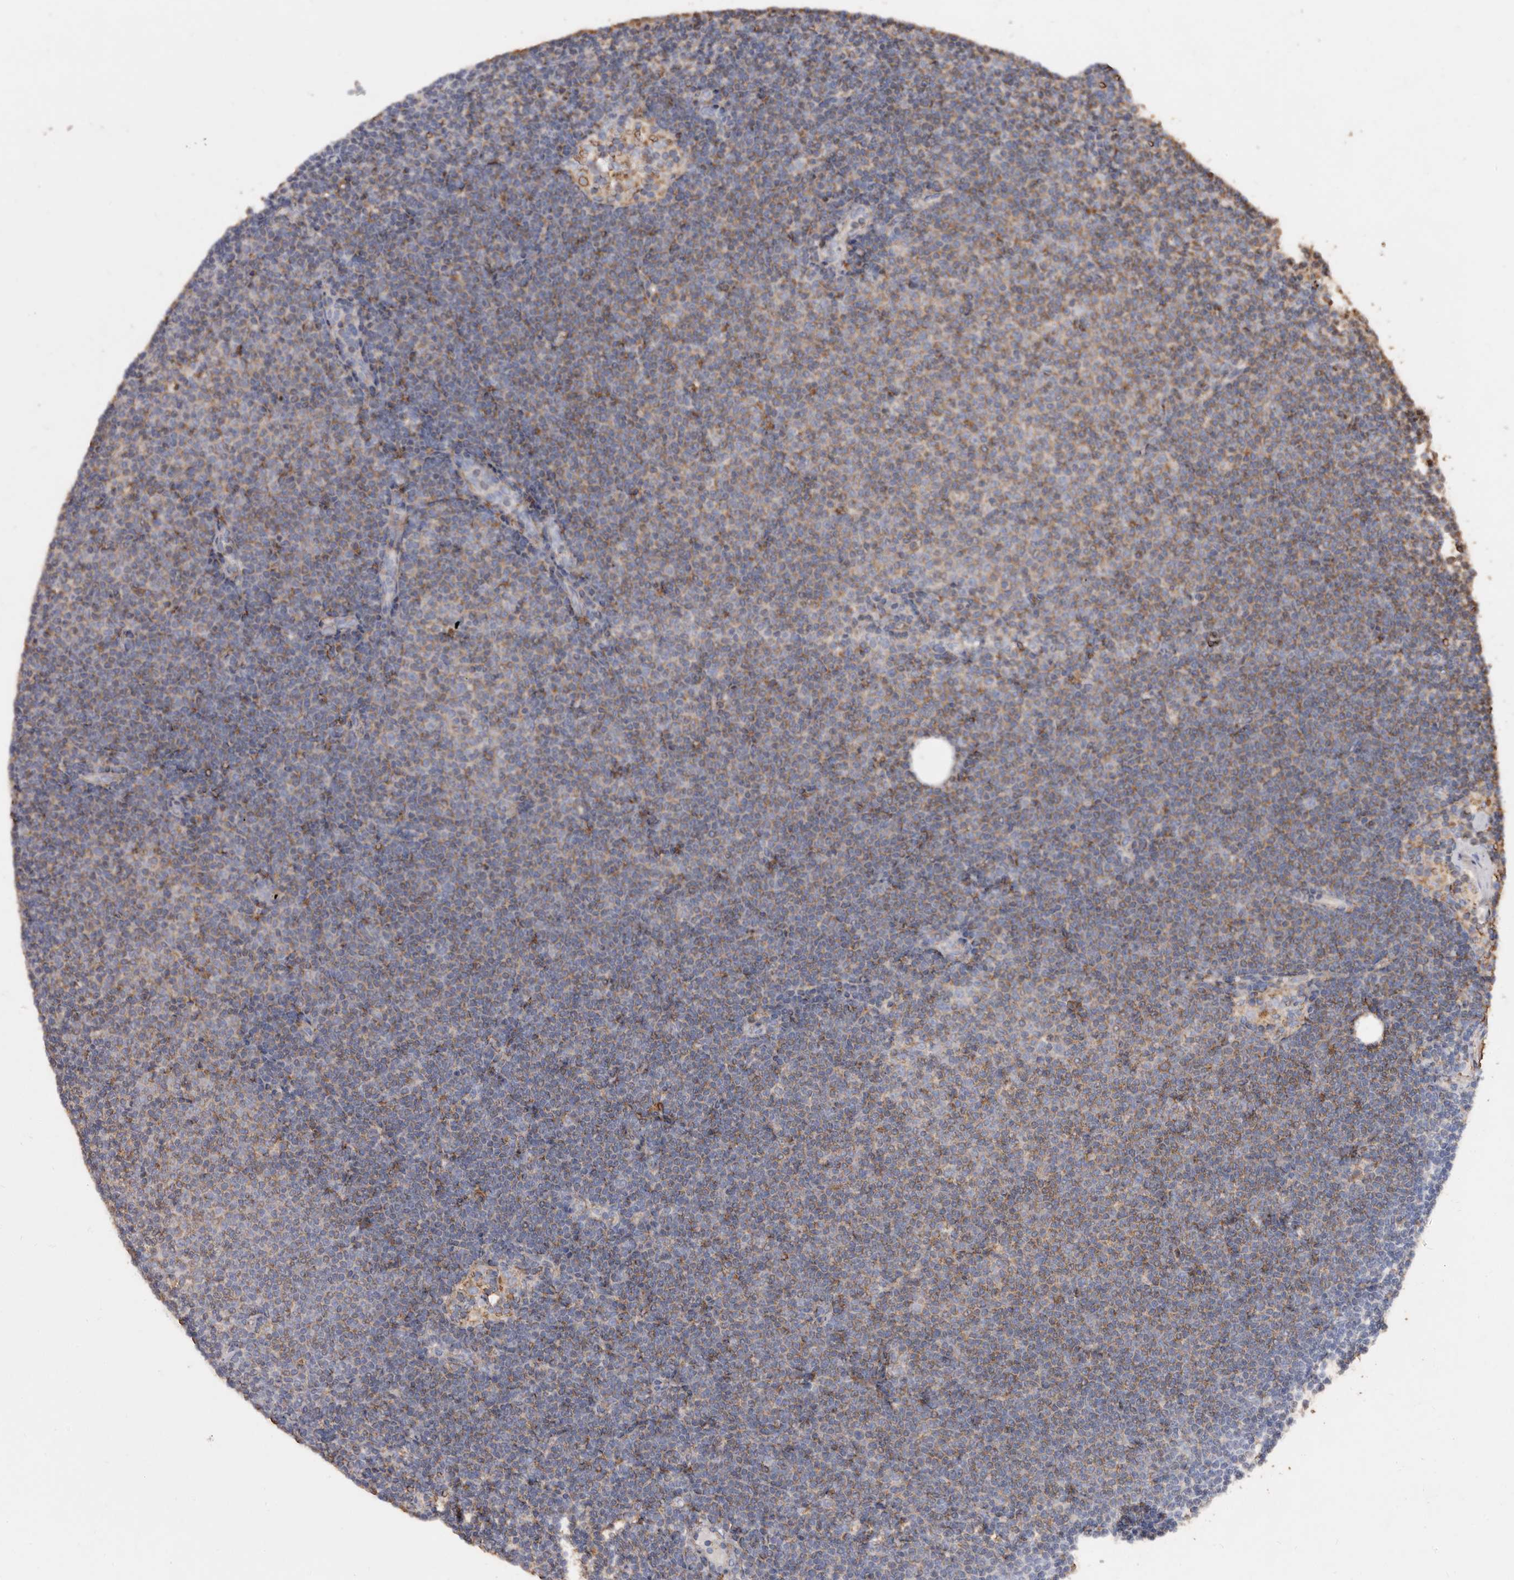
{"staining": {"intensity": "moderate", "quantity": "<25%", "location": "cytoplasmic/membranous"}, "tissue": "lymphoma", "cell_type": "Tumor cells", "image_type": "cancer", "snomed": [{"axis": "morphology", "description": "Malignant lymphoma, non-Hodgkin's type, Low grade"}, {"axis": "topography", "description": "Lymph node"}], "caption": "An IHC photomicrograph of neoplastic tissue is shown. Protein staining in brown shows moderate cytoplasmic/membranous positivity in lymphoma within tumor cells.", "gene": "COQ8B", "patient": {"sex": "female", "age": 53}}